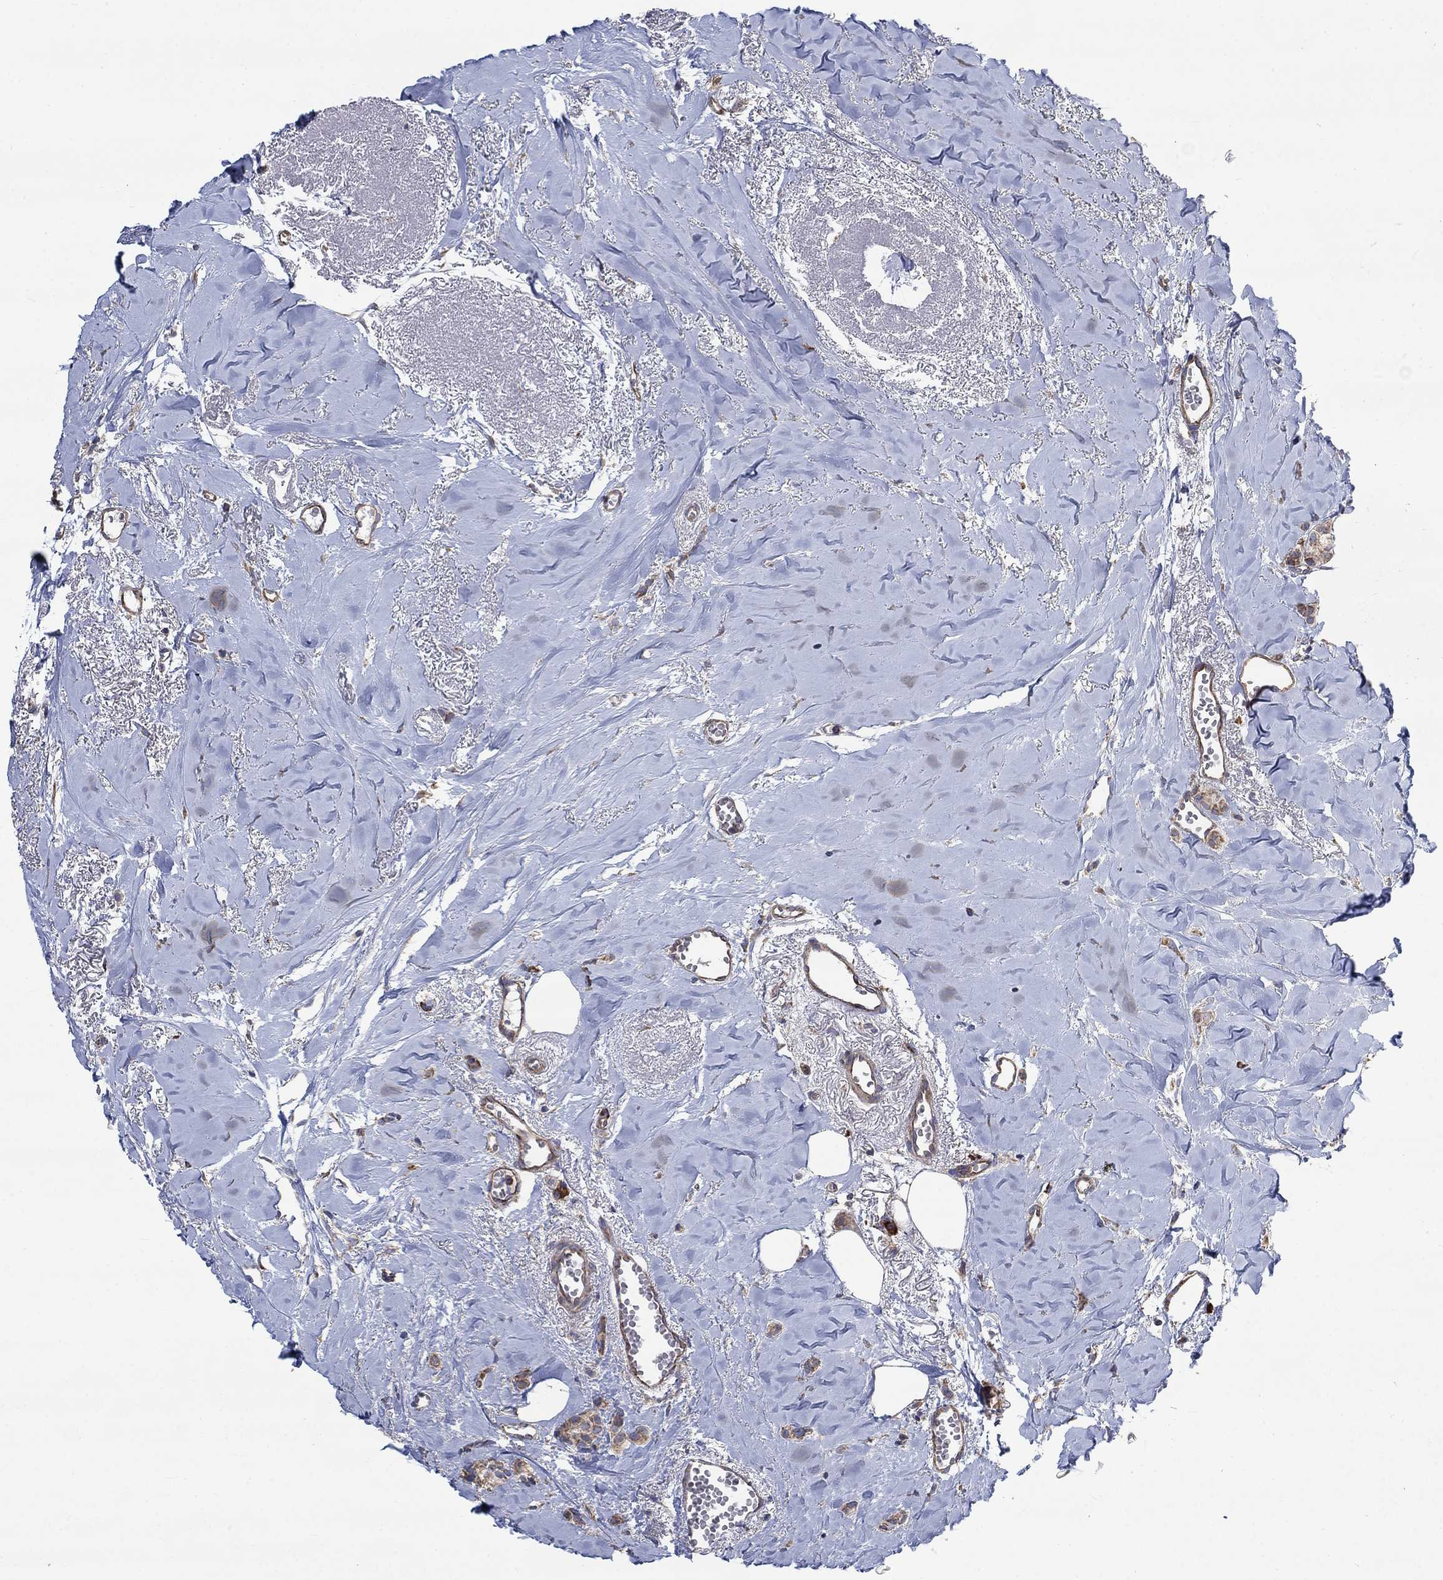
{"staining": {"intensity": "moderate", "quantity": "25%-75%", "location": "cytoplasmic/membranous"}, "tissue": "breast cancer", "cell_type": "Tumor cells", "image_type": "cancer", "snomed": [{"axis": "morphology", "description": "Duct carcinoma"}, {"axis": "topography", "description": "Breast"}], "caption": "Breast cancer (infiltrating ductal carcinoma) stained with a protein marker displays moderate staining in tumor cells.", "gene": "RPLP0", "patient": {"sex": "female", "age": 85}}